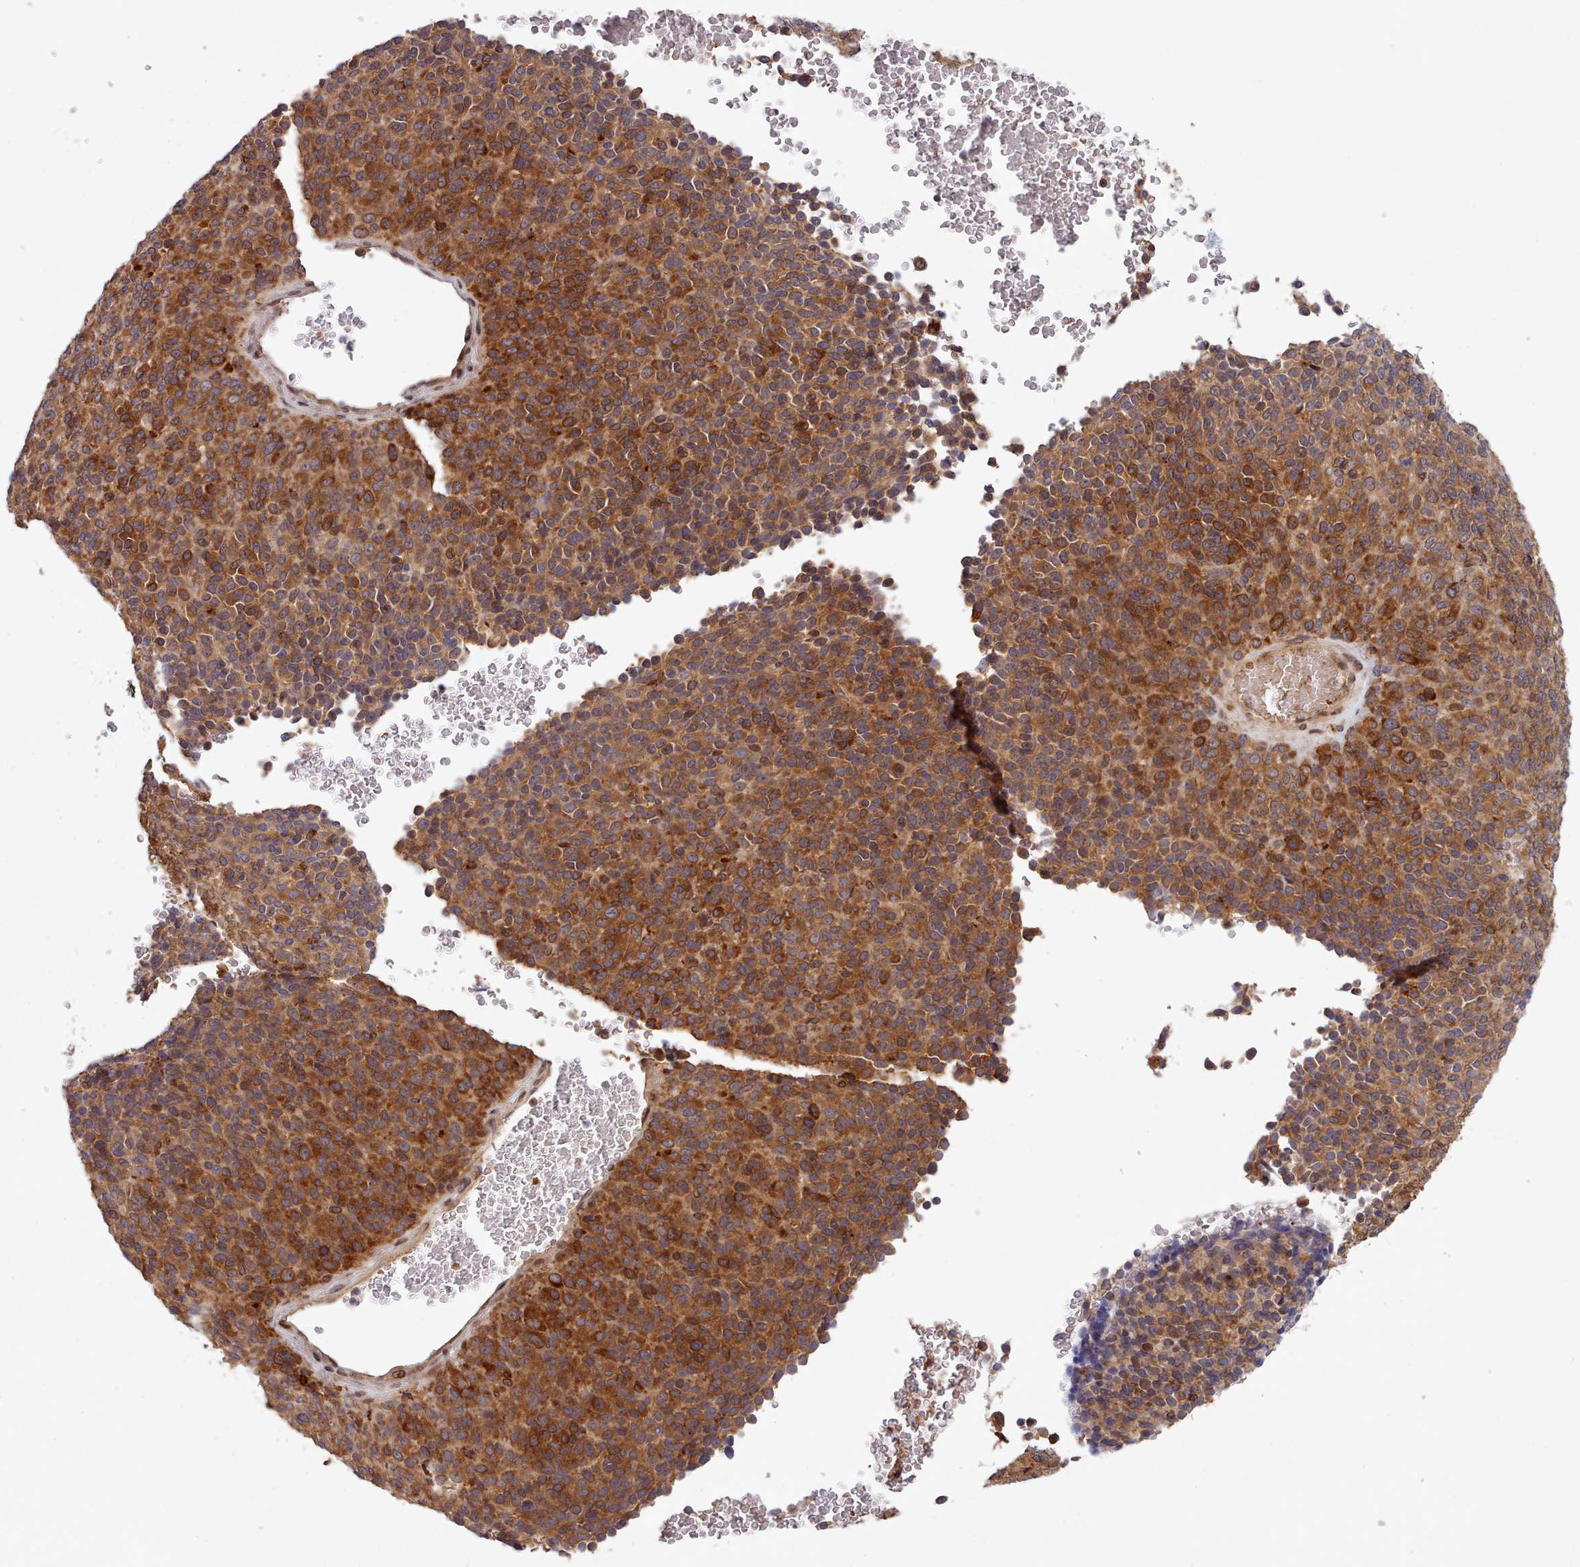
{"staining": {"intensity": "strong", "quantity": ">75%", "location": "cytoplasmic/membranous"}, "tissue": "melanoma", "cell_type": "Tumor cells", "image_type": "cancer", "snomed": [{"axis": "morphology", "description": "Malignant melanoma, Metastatic site"}, {"axis": "topography", "description": "Brain"}], "caption": "Immunohistochemical staining of malignant melanoma (metastatic site) reveals high levels of strong cytoplasmic/membranous positivity in approximately >75% of tumor cells. Immunohistochemistry stains the protein in brown and the nuclei are stained blue.", "gene": "UBE2G1", "patient": {"sex": "female", "age": 56}}